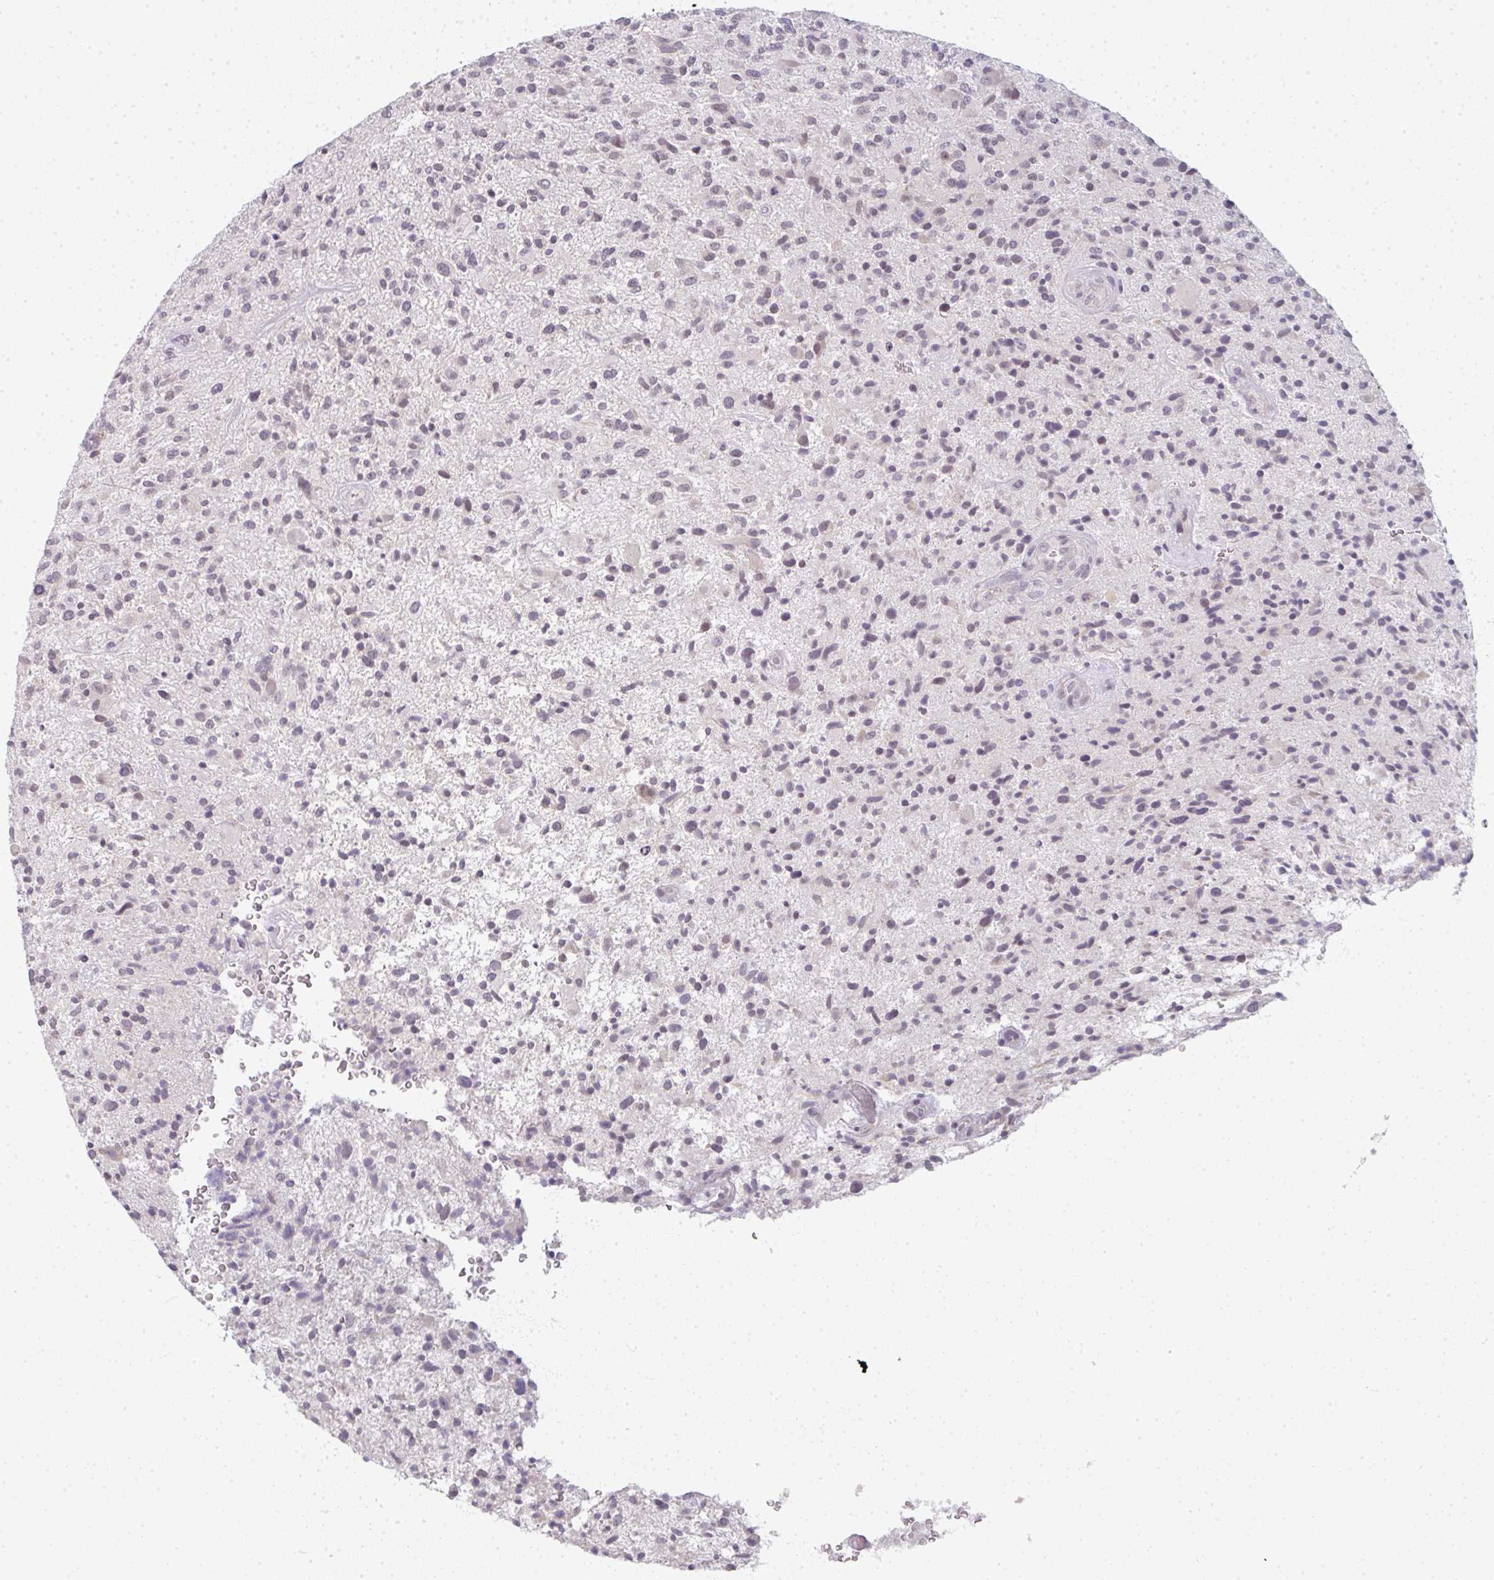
{"staining": {"intensity": "weak", "quantity": "<25%", "location": "nuclear"}, "tissue": "glioma", "cell_type": "Tumor cells", "image_type": "cancer", "snomed": [{"axis": "morphology", "description": "Glioma, malignant, High grade"}, {"axis": "topography", "description": "Brain"}], "caption": "DAB immunohistochemical staining of malignant glioma (high-grade) reveals no significant positivity in tumor cells.", "gene": "RBBP6", "patient": {"sex": "male", "age": 47}}